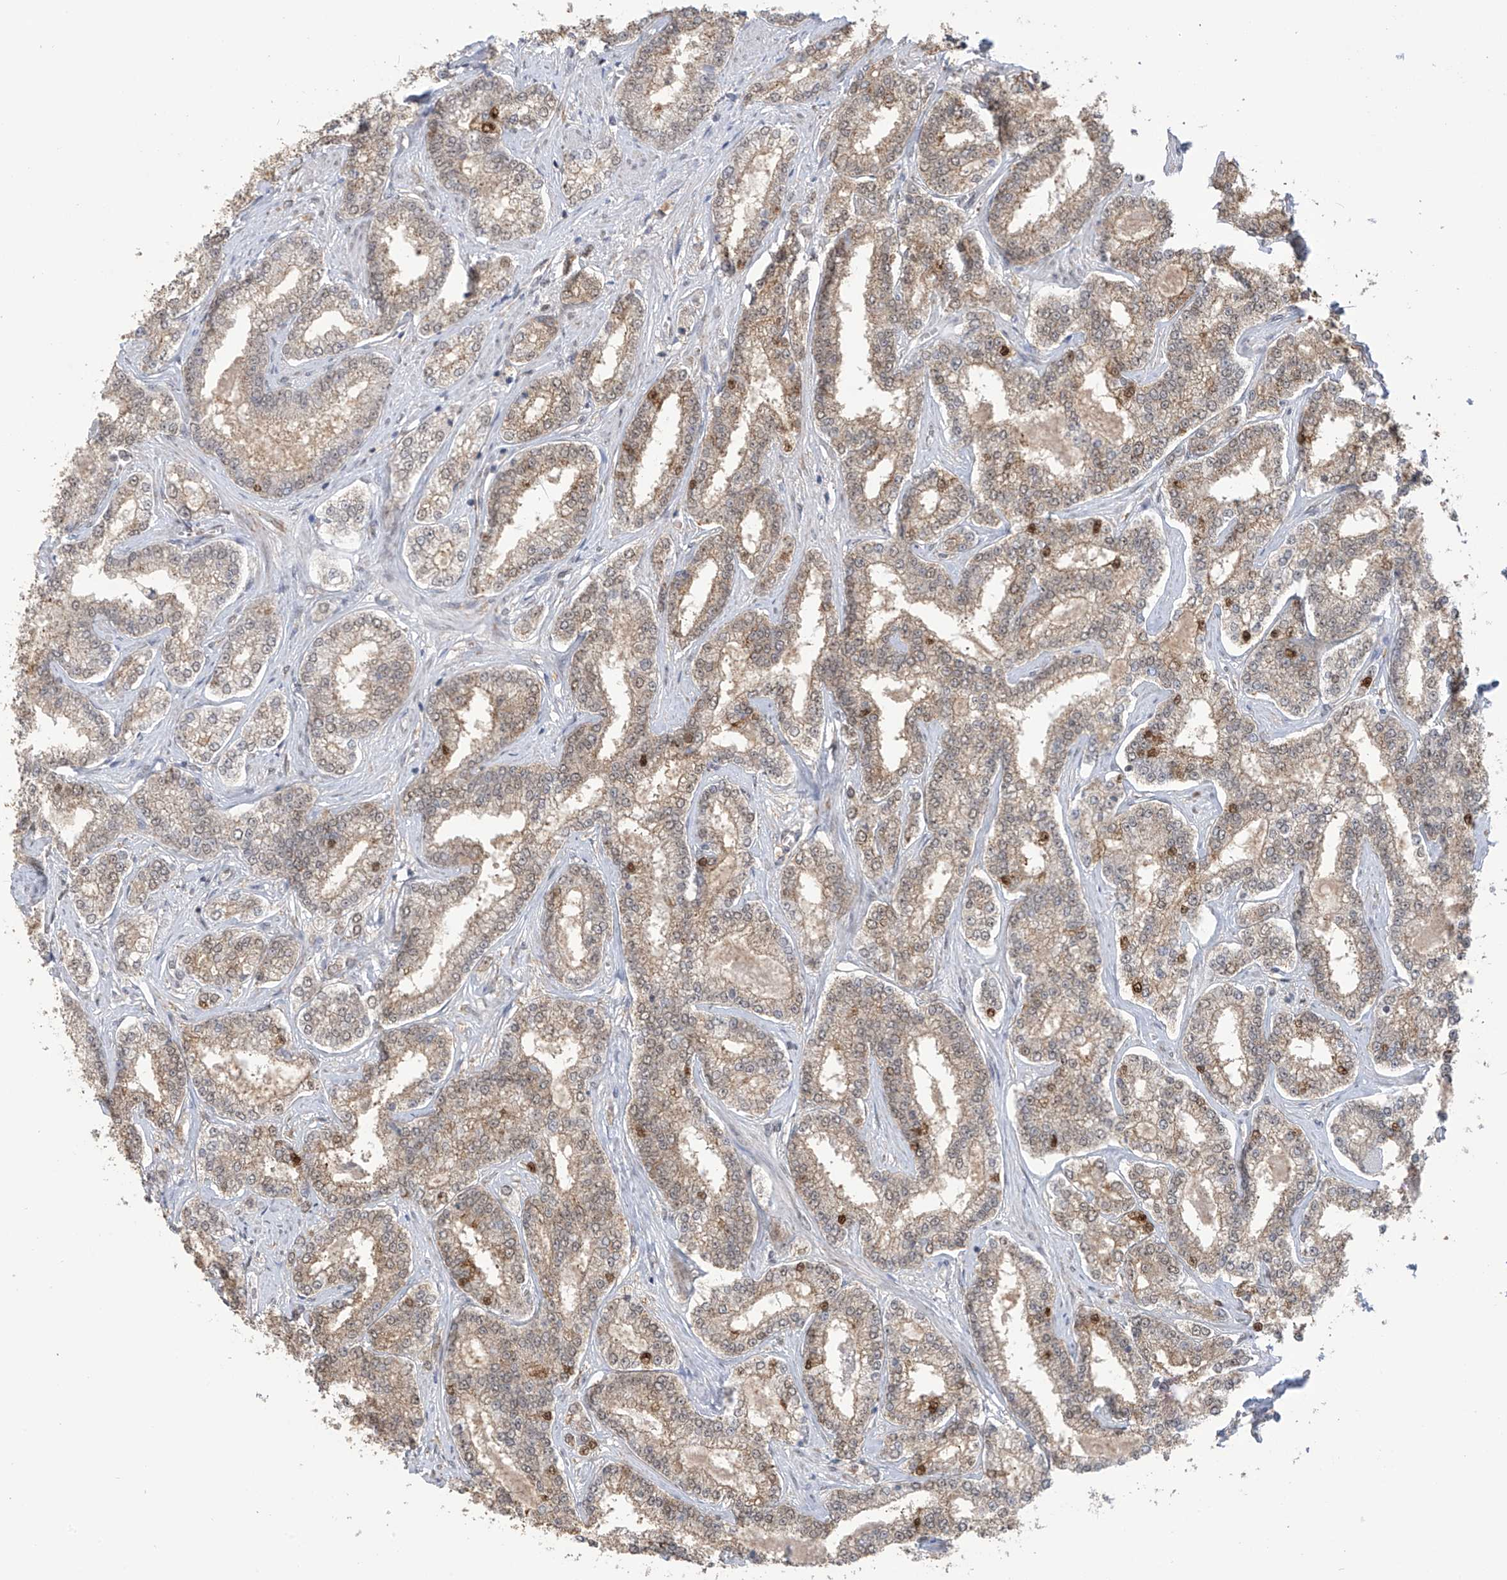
{"staining": {"intensity": "moderate", "quantity": ">75%", "location": "cytoplasmic/membranous,nuclear"}, "tissue": "prostate cancer", "cell_type": "Tumor cells", "image_type": "cancer", "snomed": [{"axis": "morphology", "description": "Normal tissue, NOS"}, {"axis": "morphology", "description": "Adenocarcinoma, High grade"}, {"axis": "topography", "description": "Prostate"}], "caption": "A photomicrograph showing moderate cytoplasmic/membranous and nuclear positivity in approximately >75% of tumor cells in prostate adenocarcinoma (high-grade), as visualized by brown immunohistochemical staining.", "gene": "KIAA1522", "patient": {"sex": "male", "age": 83}}